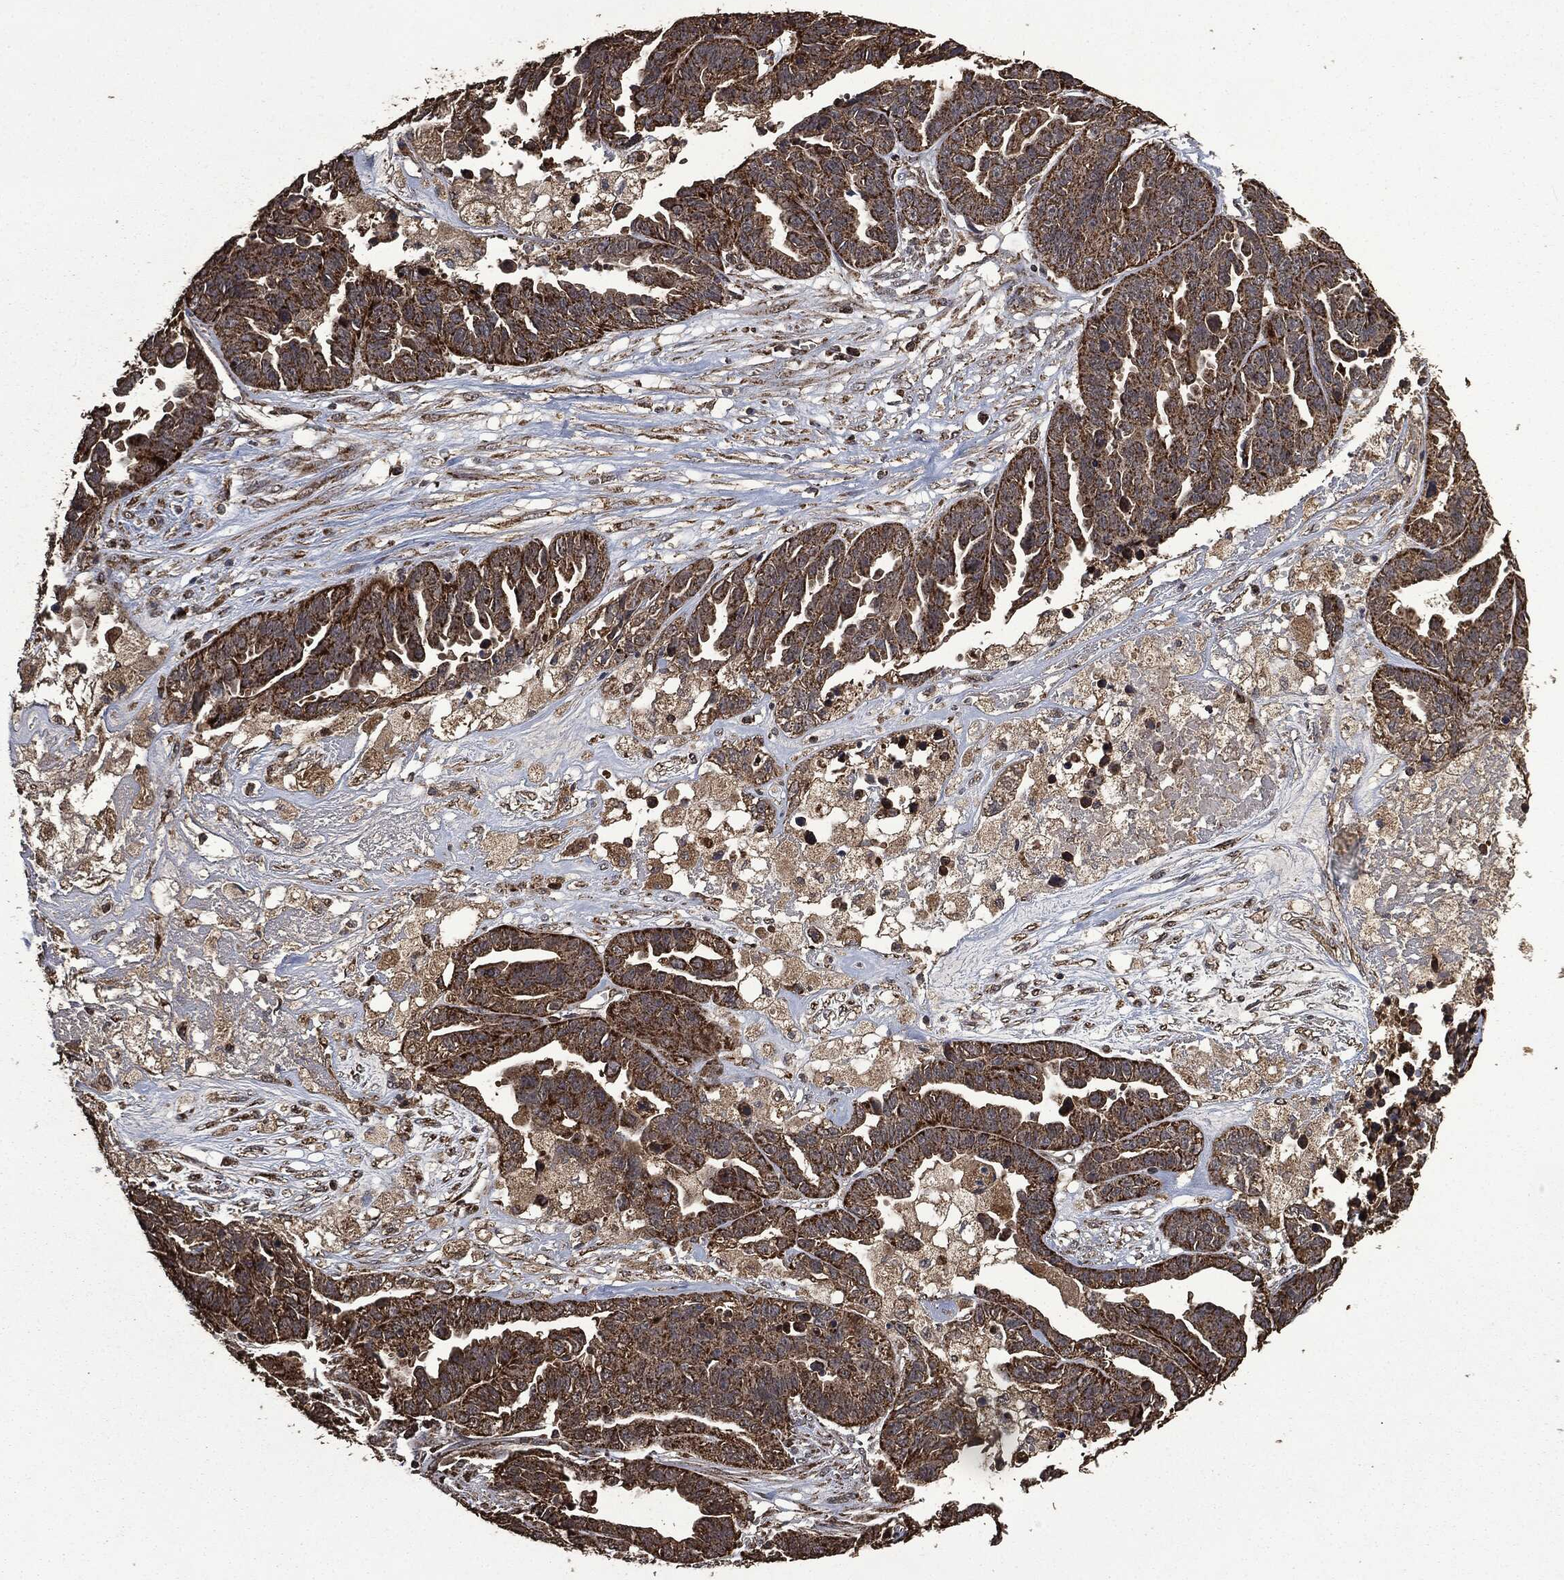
{"staining": {"intensity": "strong", "quantity": ">75%", "location": "cytoplasmic/membranous"}, "tissue": "ovarian cancer", "cell_type": "Tumor cells", "image_type": "cancer", "snomed": [{"axis": "morphology", "description": "Cystadenocarcinoma, serous, NOS"}, {"axis": "topography", "description": "Ovary"}], "caption": "This is an image of immunohistochemistry staining of ovarian cancer (serous cystadenocarcinoma), which shows strong expression in the cytoplasmic/membranous of tumor cells.", "gene": "LIG3", "patient": {"sex": "female", "age": 87}}